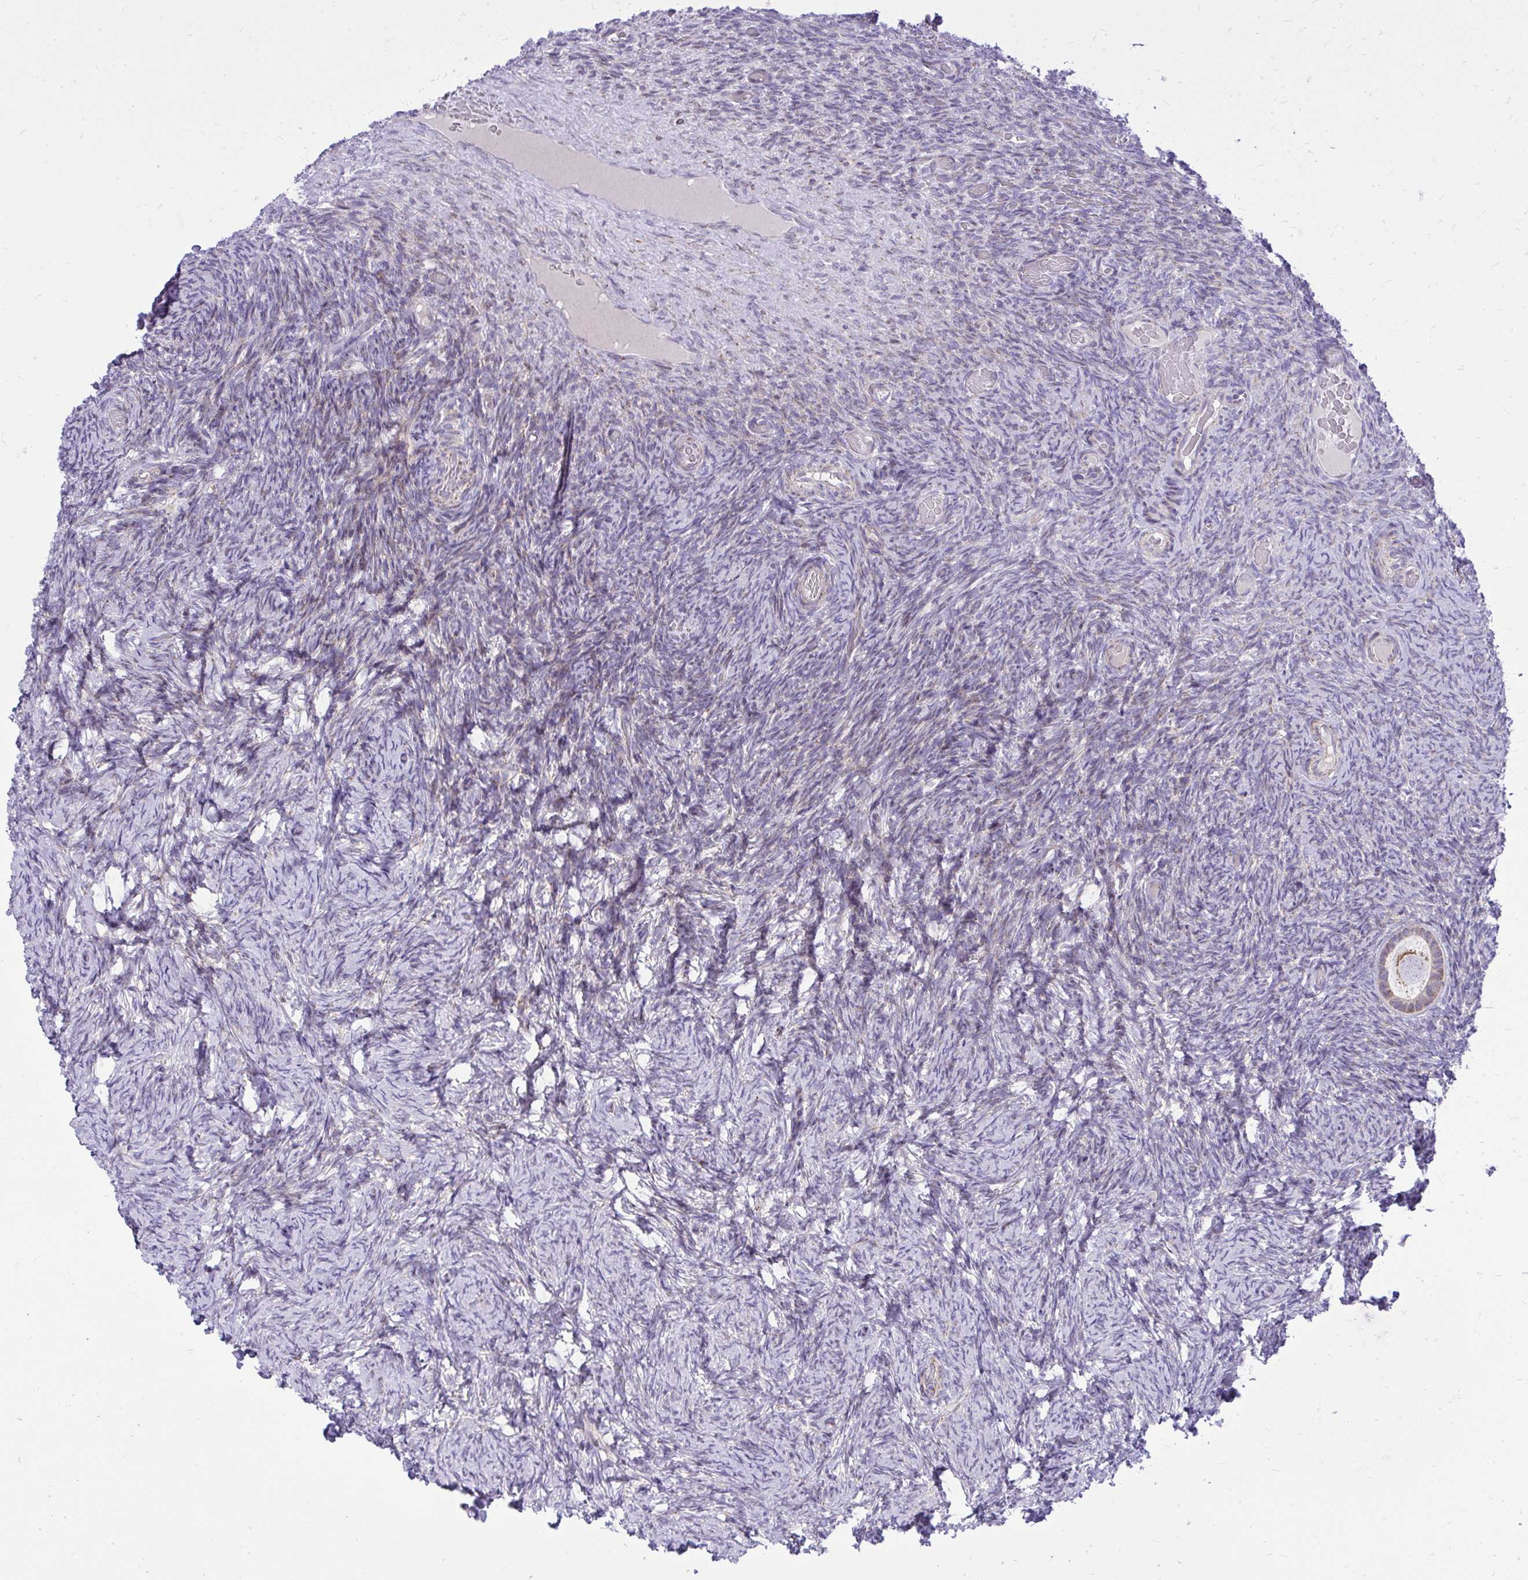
{"staining": {"intensity": "weak", "quantity": ">75%", "location": "cytoplasmic/membranous"}, "tissue": "ovary", "cell_type": "Follicle cells", "image_type": "normal", "snomed": [{"axis": "morphology", "description": "Normal tissue, NOS"}, {"axis": "topography", "description": "Ovary"}], "caption": "IHC of unremarkable ovary exhibits low levels of weak cytoplasmic/membranous staining in about >75% of follicle cells.", "gene": "GPRIN3", "patient": {"sex": "female", "age": 34}}